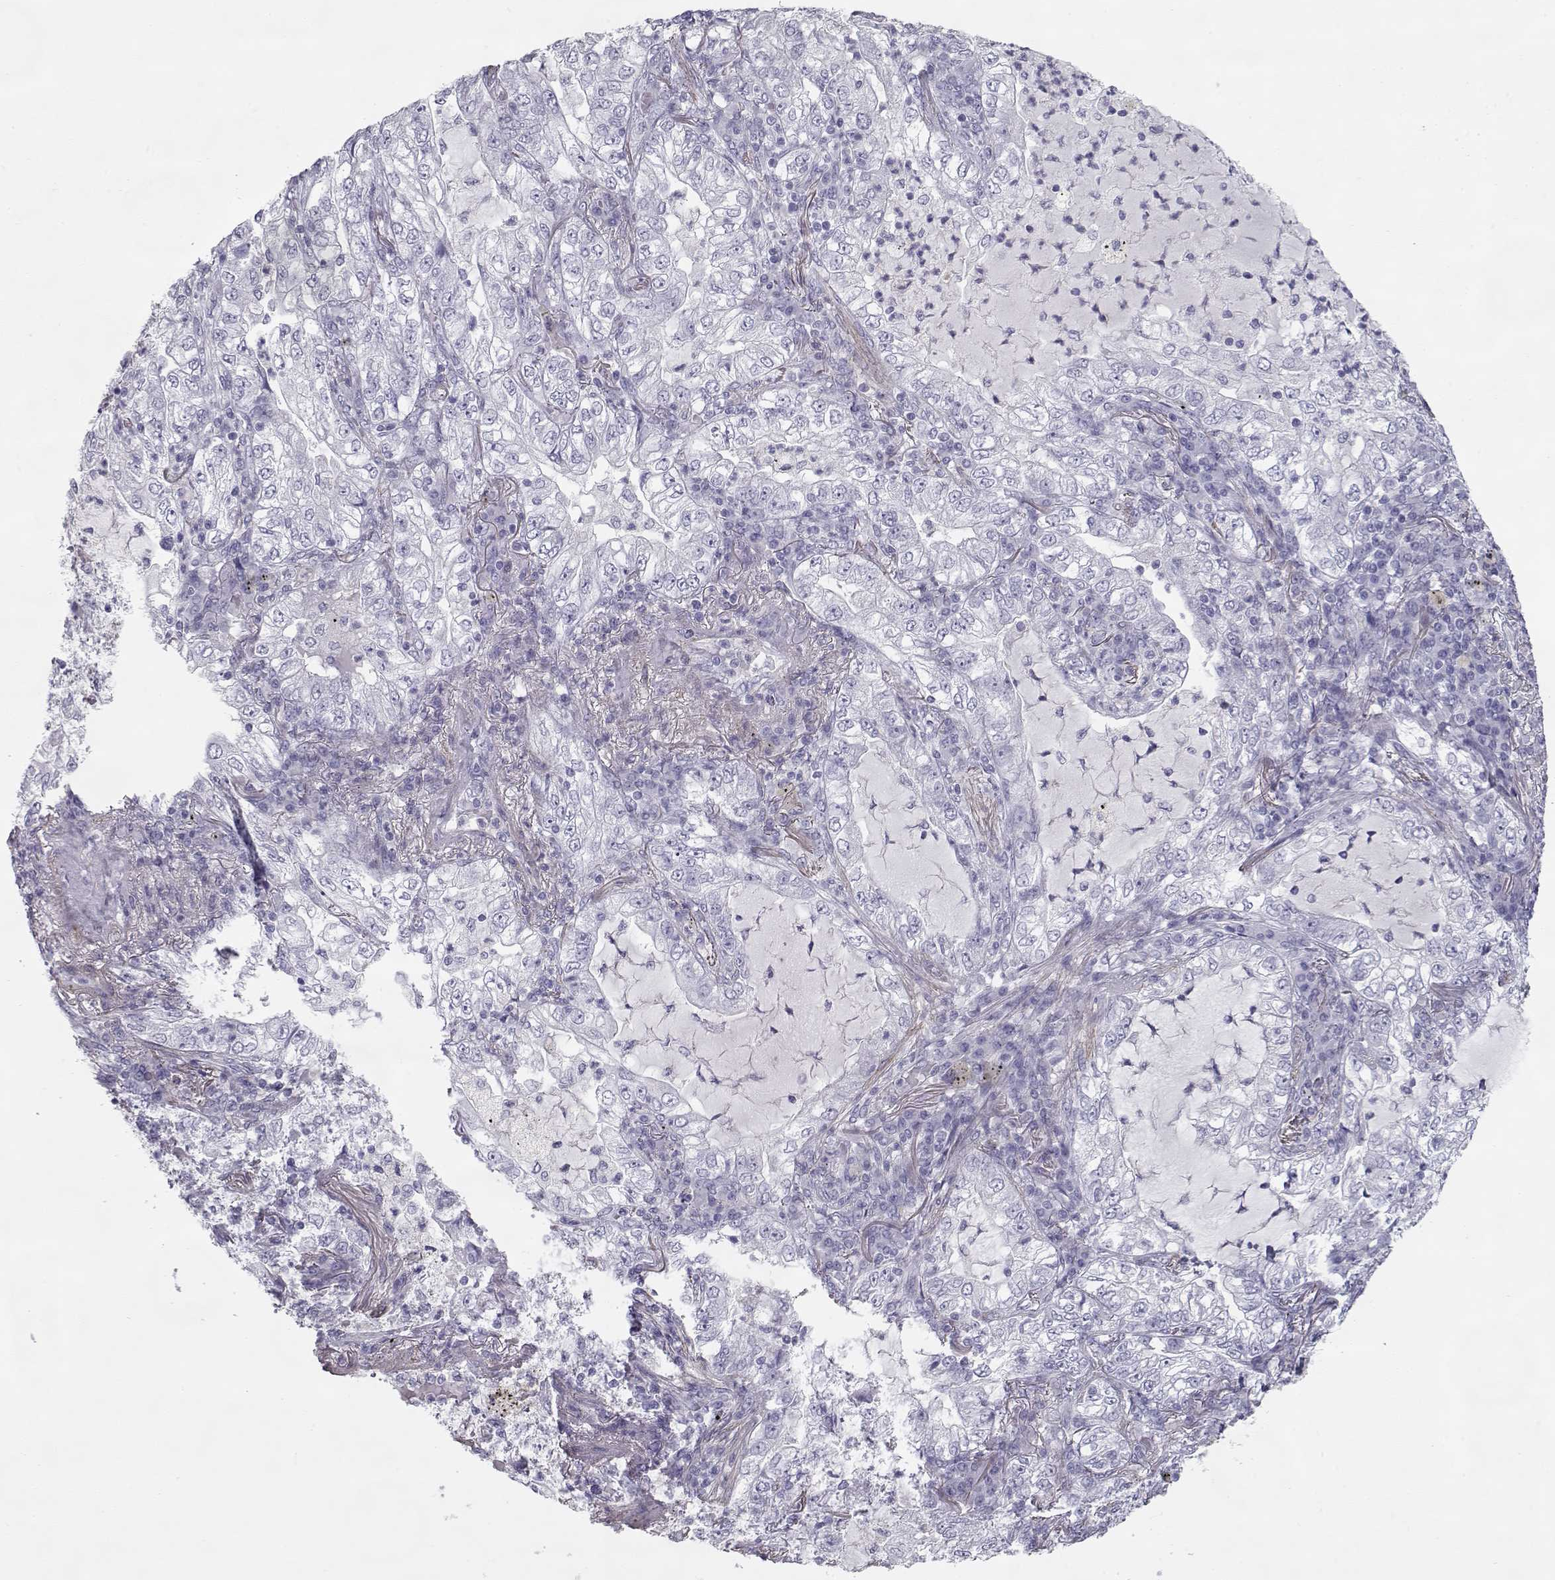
{"staining": {"intensity": "negative", "quantity": "none", "location": "none"}, "tissue": "lung cancer", "cell_type": "Tumor cells", "image_type": "cancer", "snomed": [{"axis": "morphology", "description": "Adenocarcinoma, NOS"}, {"axis": "topography", "description": "Lung"}], "caption": "An immunohistochemistry (IHC) micrograph of lung cancer is shown. There is no staining in tumor cells of lung cancer.", "gene": "SLITRK3", "patient": {"sex": "female", "age": 73}}